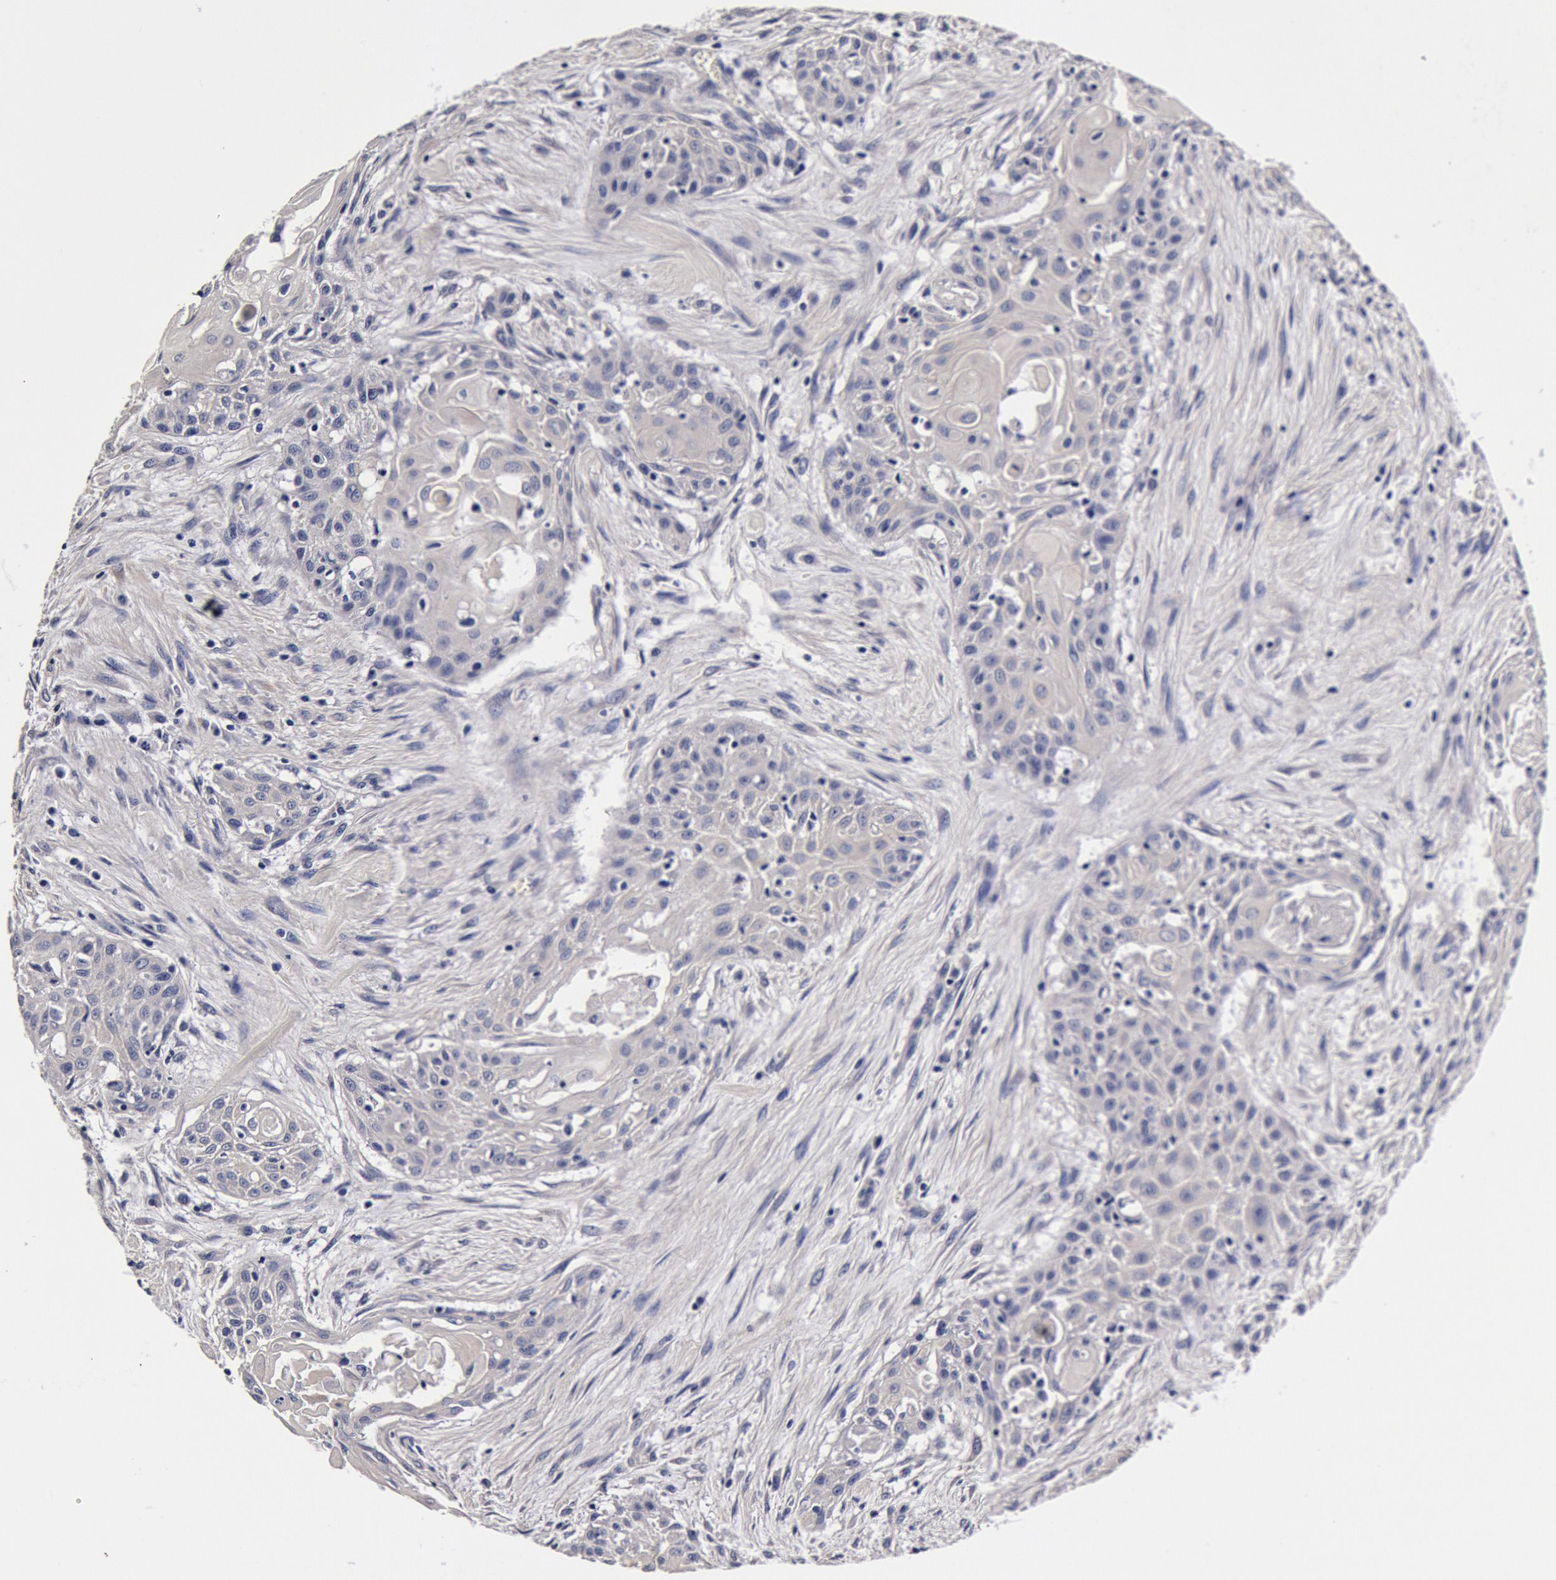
{"staining": {"intensity": "negative", "quantity": "none", "location": "none"}, "tissue": "head and neck cancer", "cell_type": "Tumor cells", "image_type": "cancer", "snomed": [{"axis": "morphology", "description": "Squamous cell carcinoma, NOS"}, {"axis": "morphology", "description": "Squamous cell carcinoma, metastatic, NOS"}, {"axis": "topography", "description": "Lymph node"}, {"axis": "topography", "description": "Salivary gland"}, {"axis": "topography", "description": "Head-Neck"}], "caption": "IHC micrograph of neoplastic tissue: human metastatic squamous cell carcinoma (head and neck) stained with DAB displays no significant protein staining in tumor cells.", "gene": "CCDC22", "patient": {"sex": "female", "age": 74}}